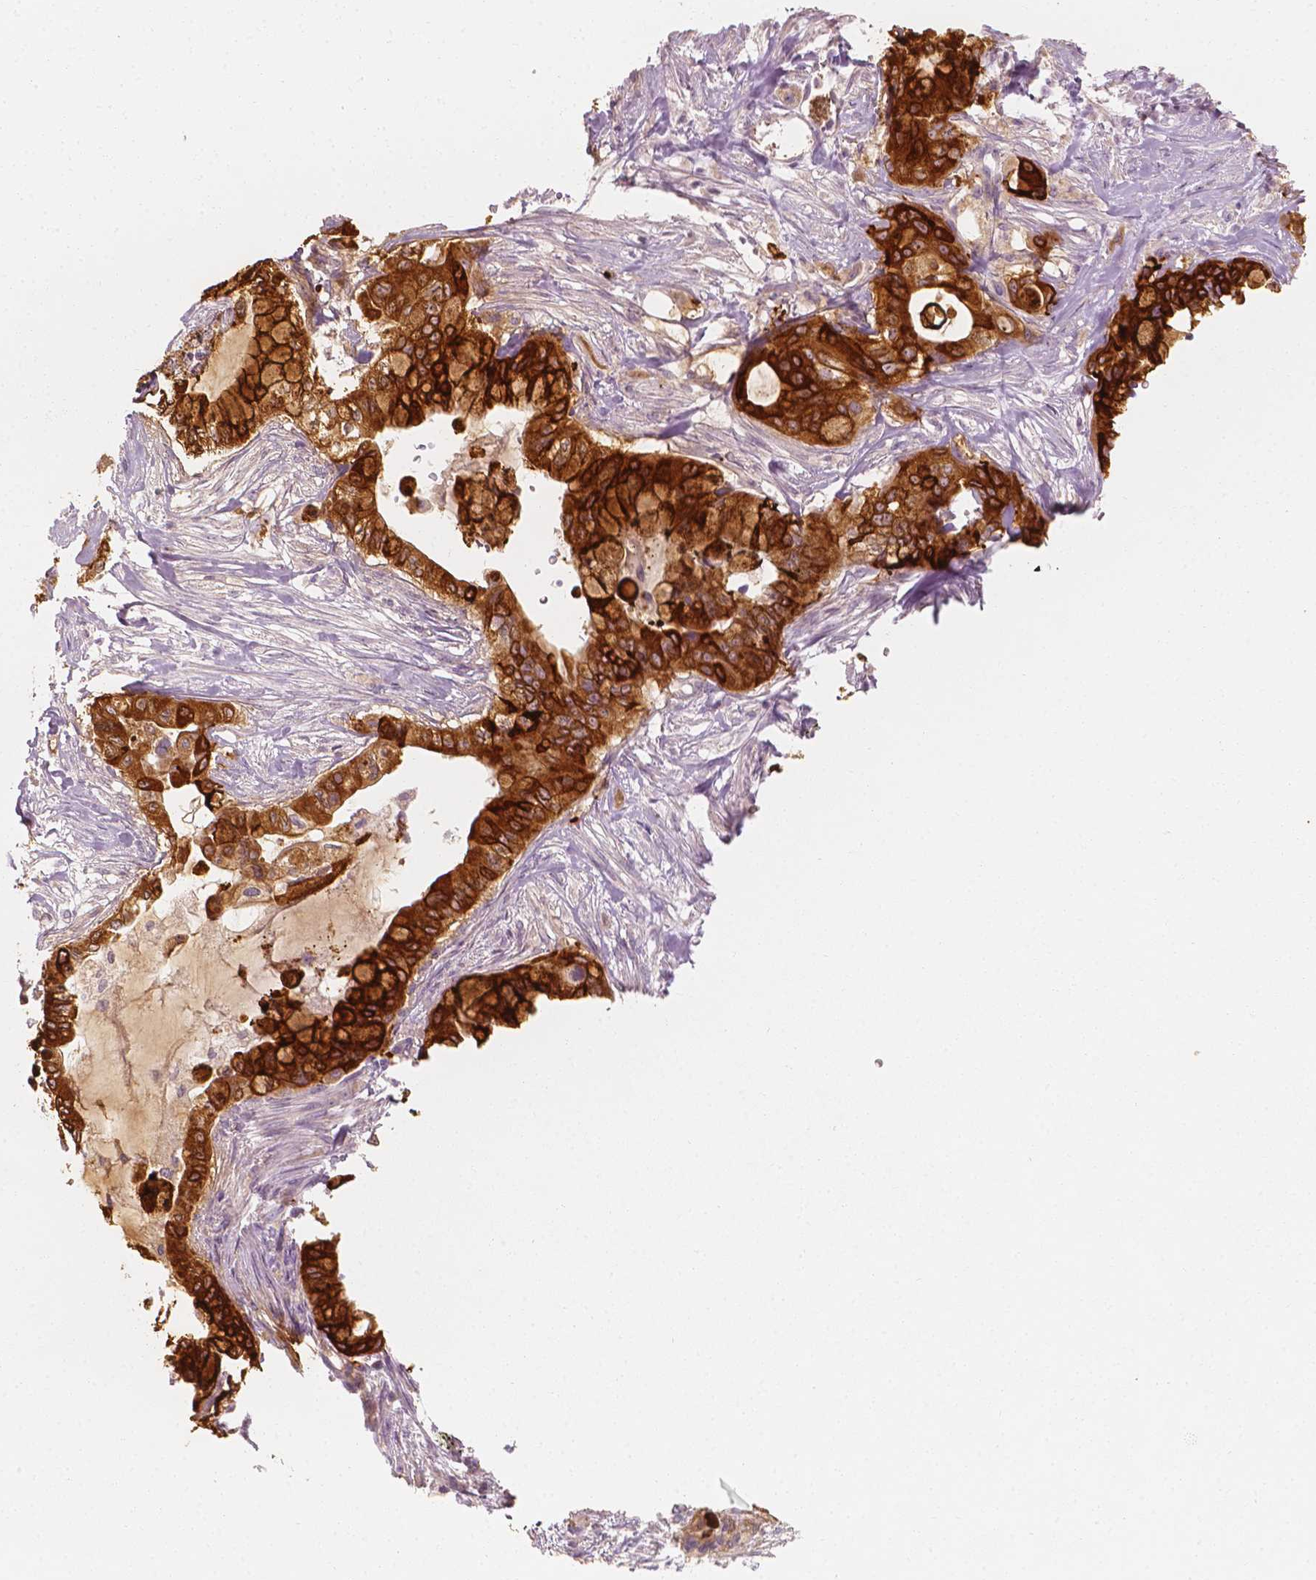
{"staining": {"intensity": "strong", "quantity": ">75%", "location": "cytoplasmic/membranous"}, "tissue": "pancreatic cancer", "cell_type": "Tumor cells", "image_type": "cancer", "snomed": [{"axis": "morphology", "description": "Adenocarcinoma, NOS"}, {"axis": "topography", "description": "Pancreas"}], "caption": "Human pancreatic cancer (adenocarcinoma) stained for a protein (brown) demonstrates strong cytoplasmic/membranous positive positivity in about >75% of tumor cells.", "gene": "SHPK", "patient": {"sex": "male", "age": 71}}